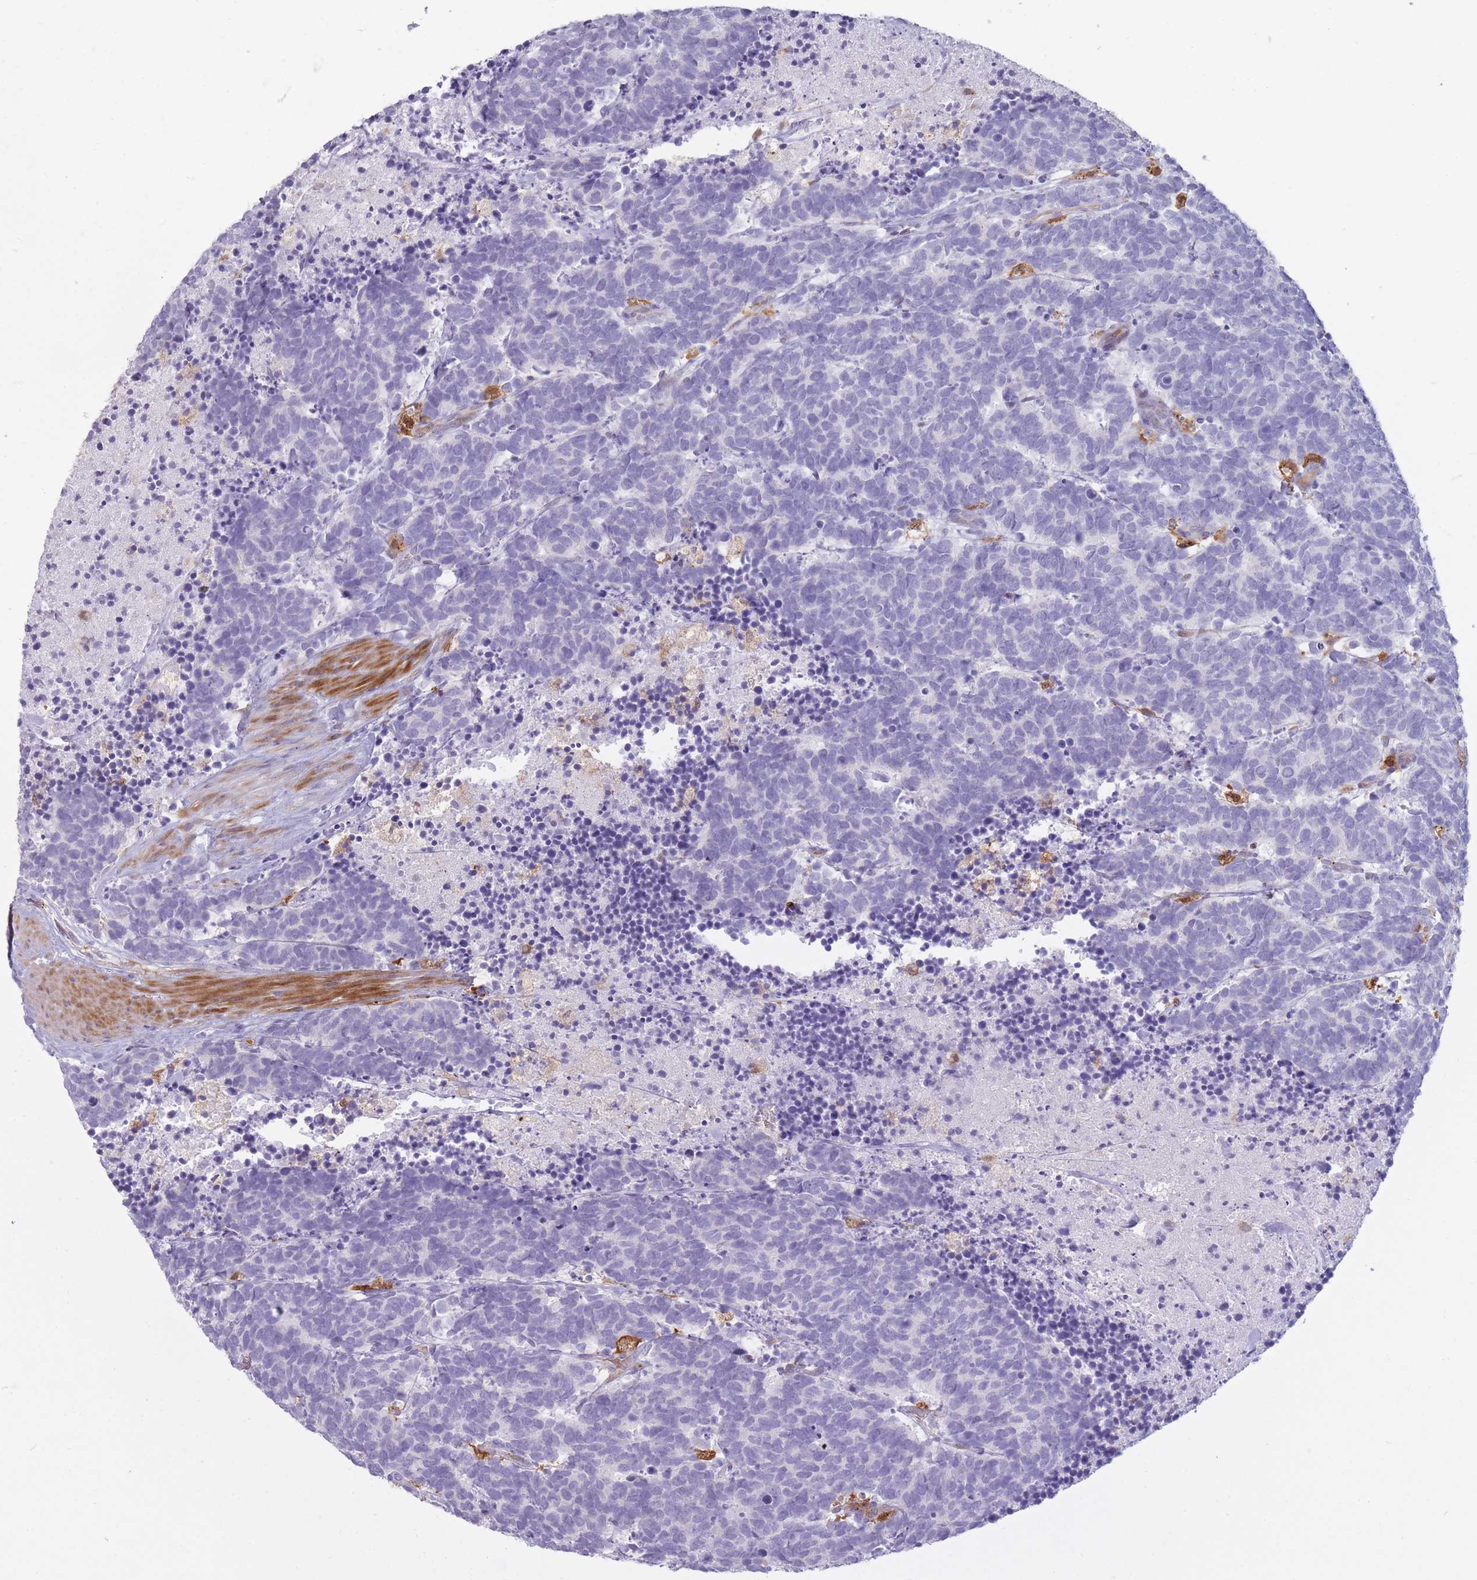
{"staining": {"intensity": "negative", "quantity": "none", "location": "none"}, "tissue": "carcinoid", "cell_type": "Tumor cells", "image_type": "cancer", "snomed": [{"axis": "morphology", "description": "Carcinoma, NOS"}, {"axis": "morphology", "description": "Carcinoid, malignant, NOS"}, {"axis": "topography", "description": "Prostate"}], "caption": "Carcinoma stained for a protein using IHC demonstrates no staining tumor cells.", "gene": "LGALS9", "patient": {"sex": "male", "age": 57}}